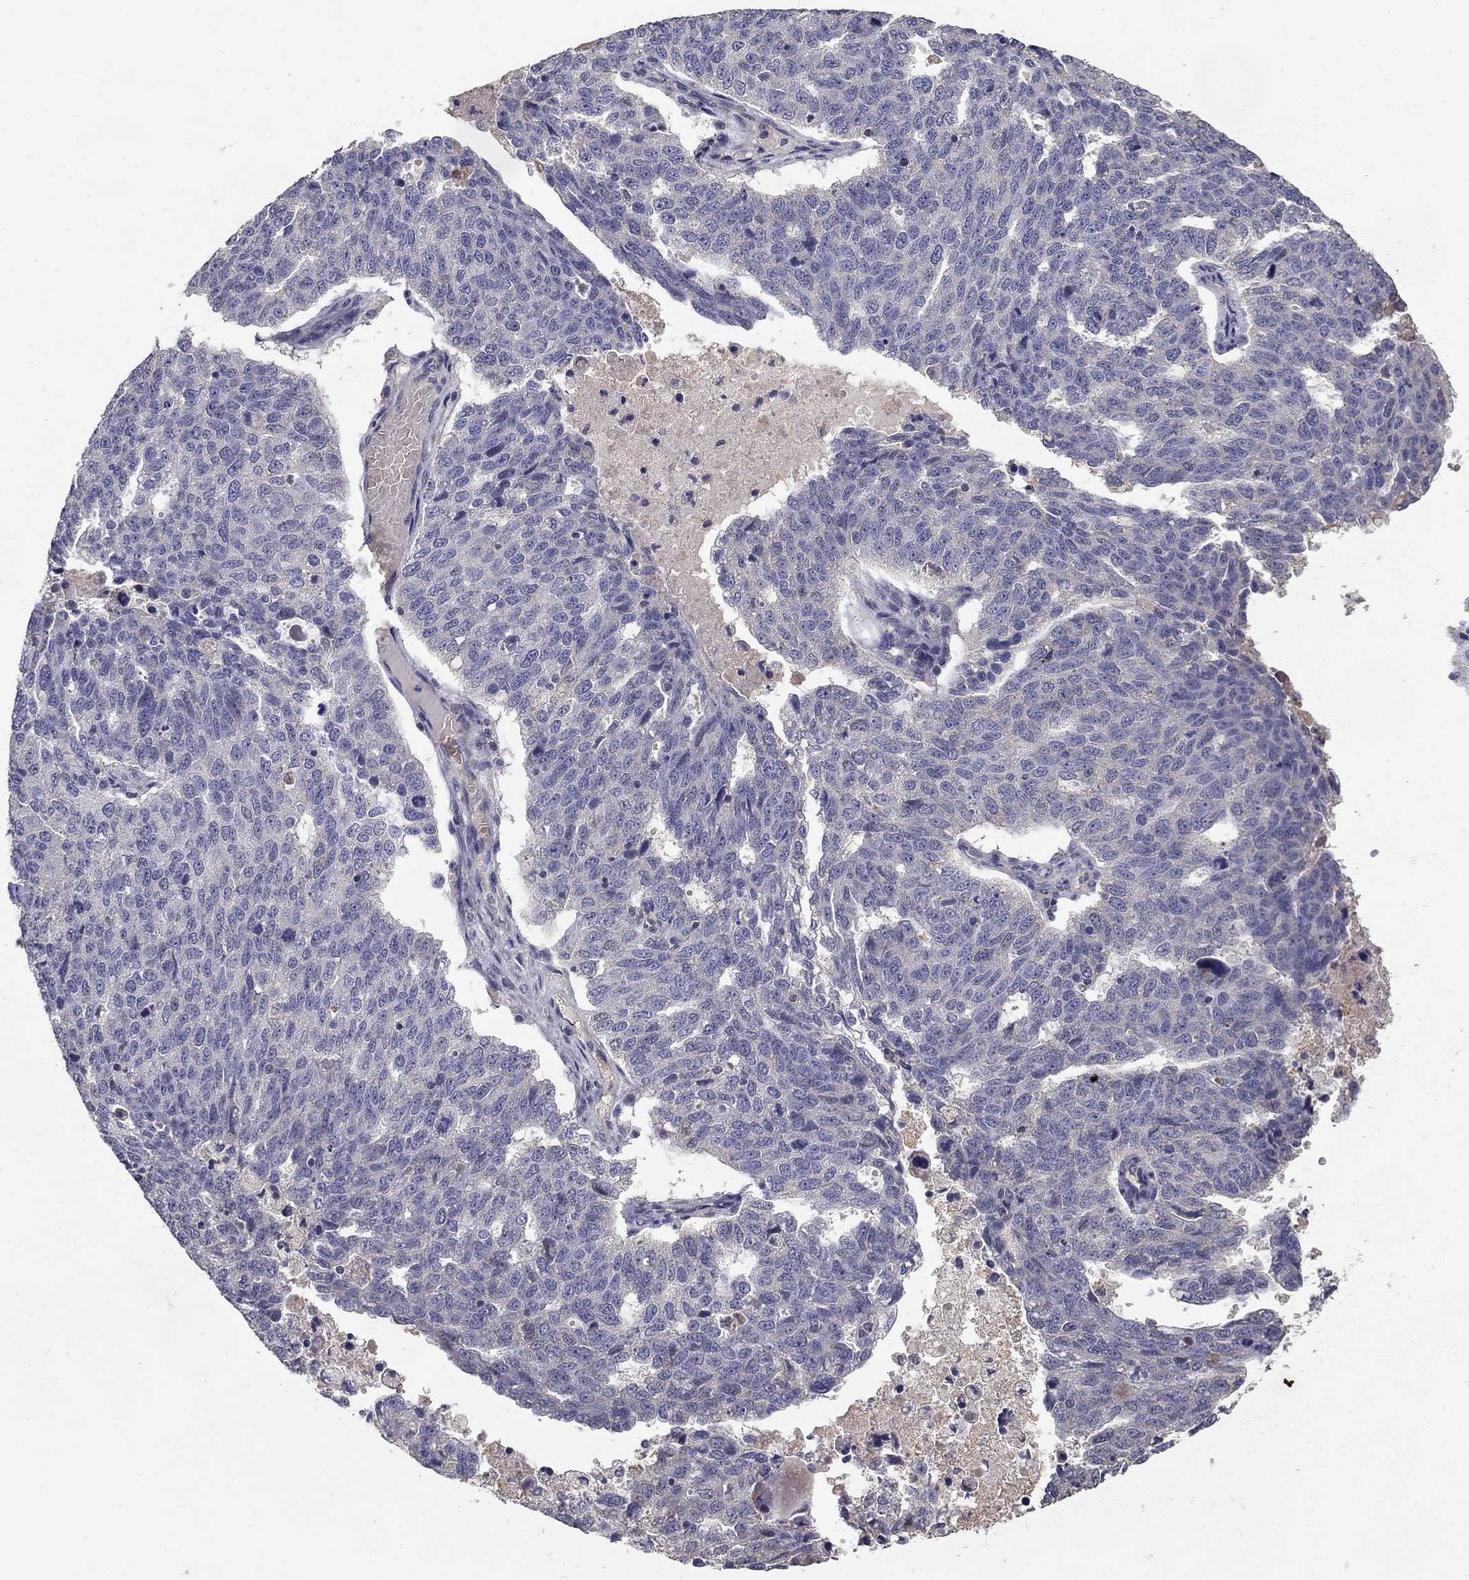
{"staining": {"intensity": "negative", "quantity": "none", "location": "none"}, "tissue": "ovarian cancer", "cell_type": "Tumor cells", "image_type": "cancer", "snomed": [{"axis": "morphology", "description": "Cystadenocarcinoma, serous, NOS"}, {"axis": "topography", "description": "Ovary"}], "caption": "Immunohistochemistry (IHC) histopathology image of neoplastic tissue: human ovarian cancer (serous cystadenocarcinoma) stained with DAB (3,3'-diaminobenzidine) reveals no significant protein expression in tumor cells.", "gene": "MPP2", "patient": {"sex": "female", "age": 71}}